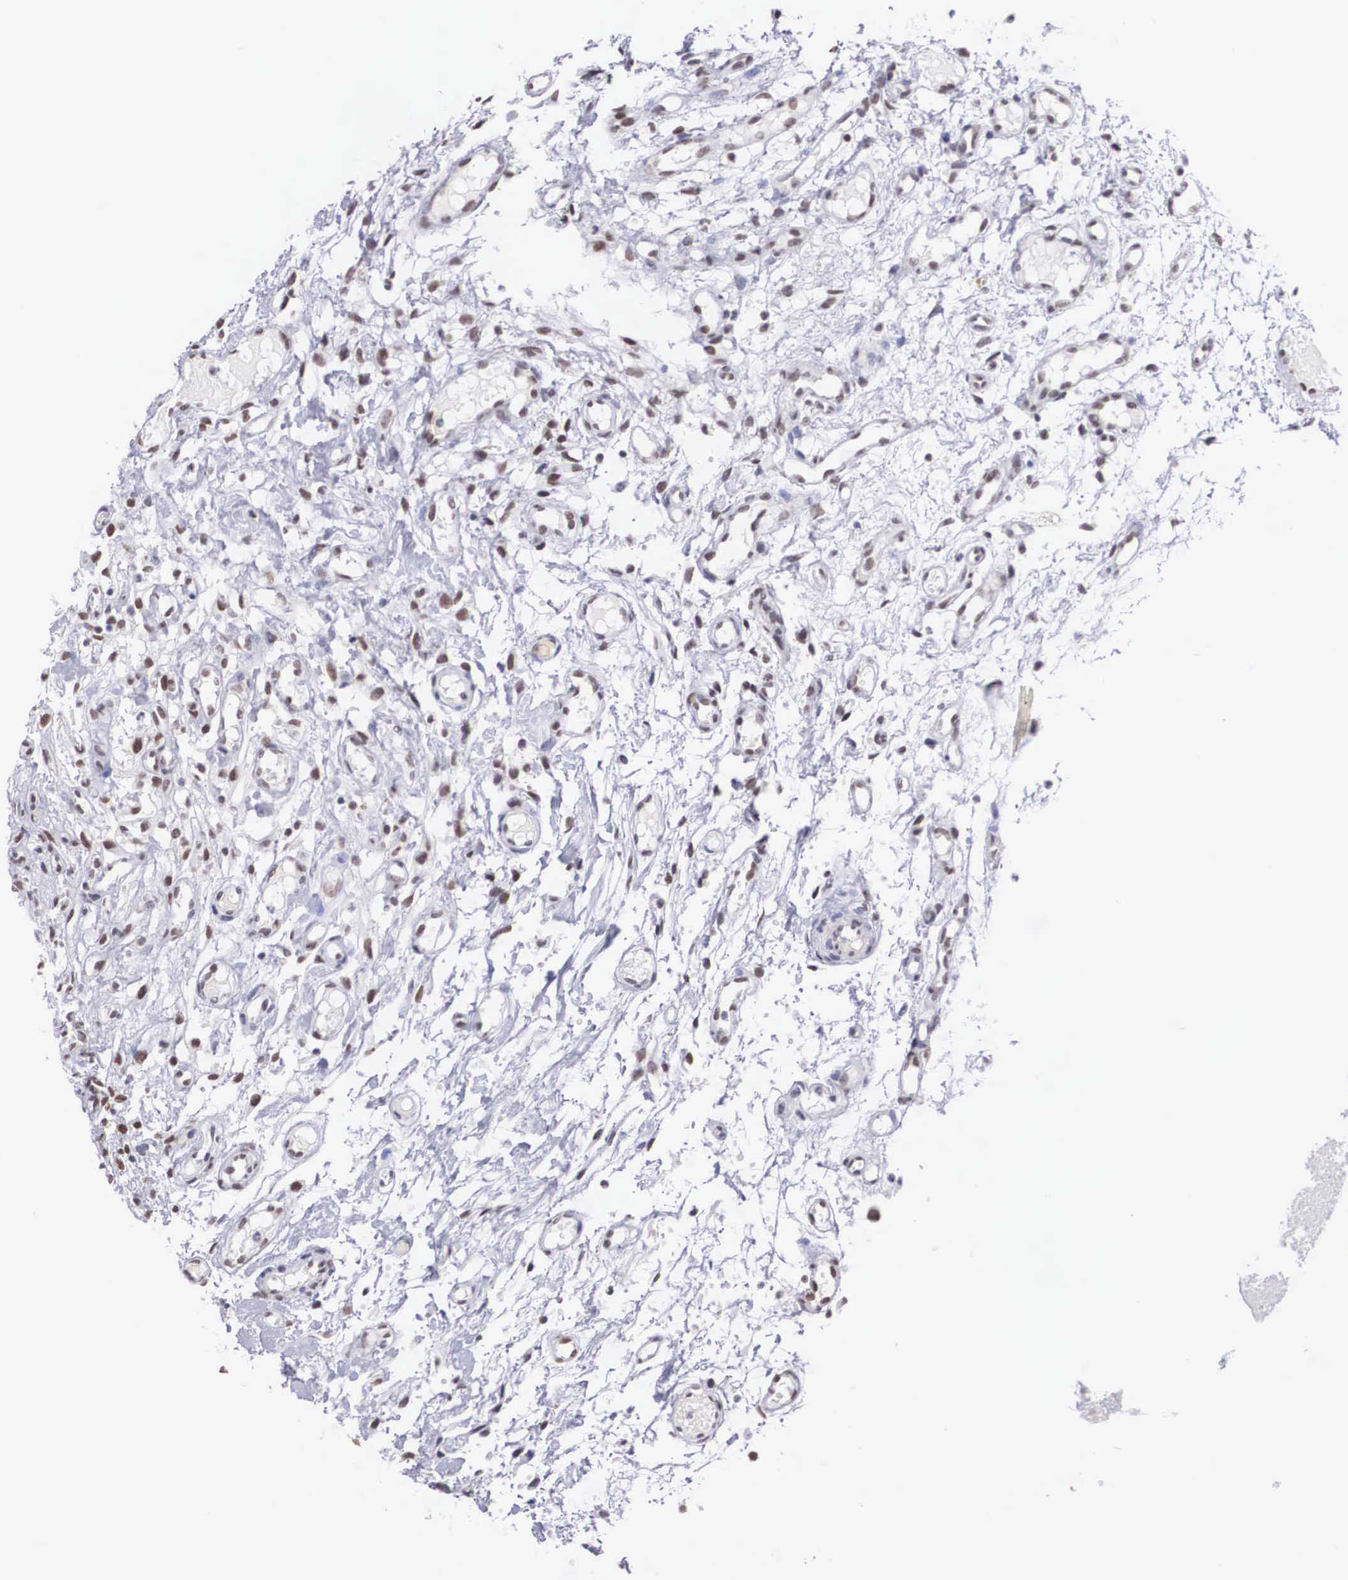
{"staining": {"intensity": "weak", "quantity": "<25%", "location": "nuclear"}, "tissue": "glioma", "cell_type": "Tumor cells", "image_type": "cancer", "snomed": [{"axis": "morphology", "description": "Glioma, malignant, High grade"}, {"axis": "topography", "description": "Brain"}], "caption": "Immunohistochemistry (IHC) photomicrograph of neoplastic tissue: human glioma stained with DAB exhibits no significant protein staining in tumor cells.", "gene": "CSTF2", "patient": {"sex": "male", "age": 77}}